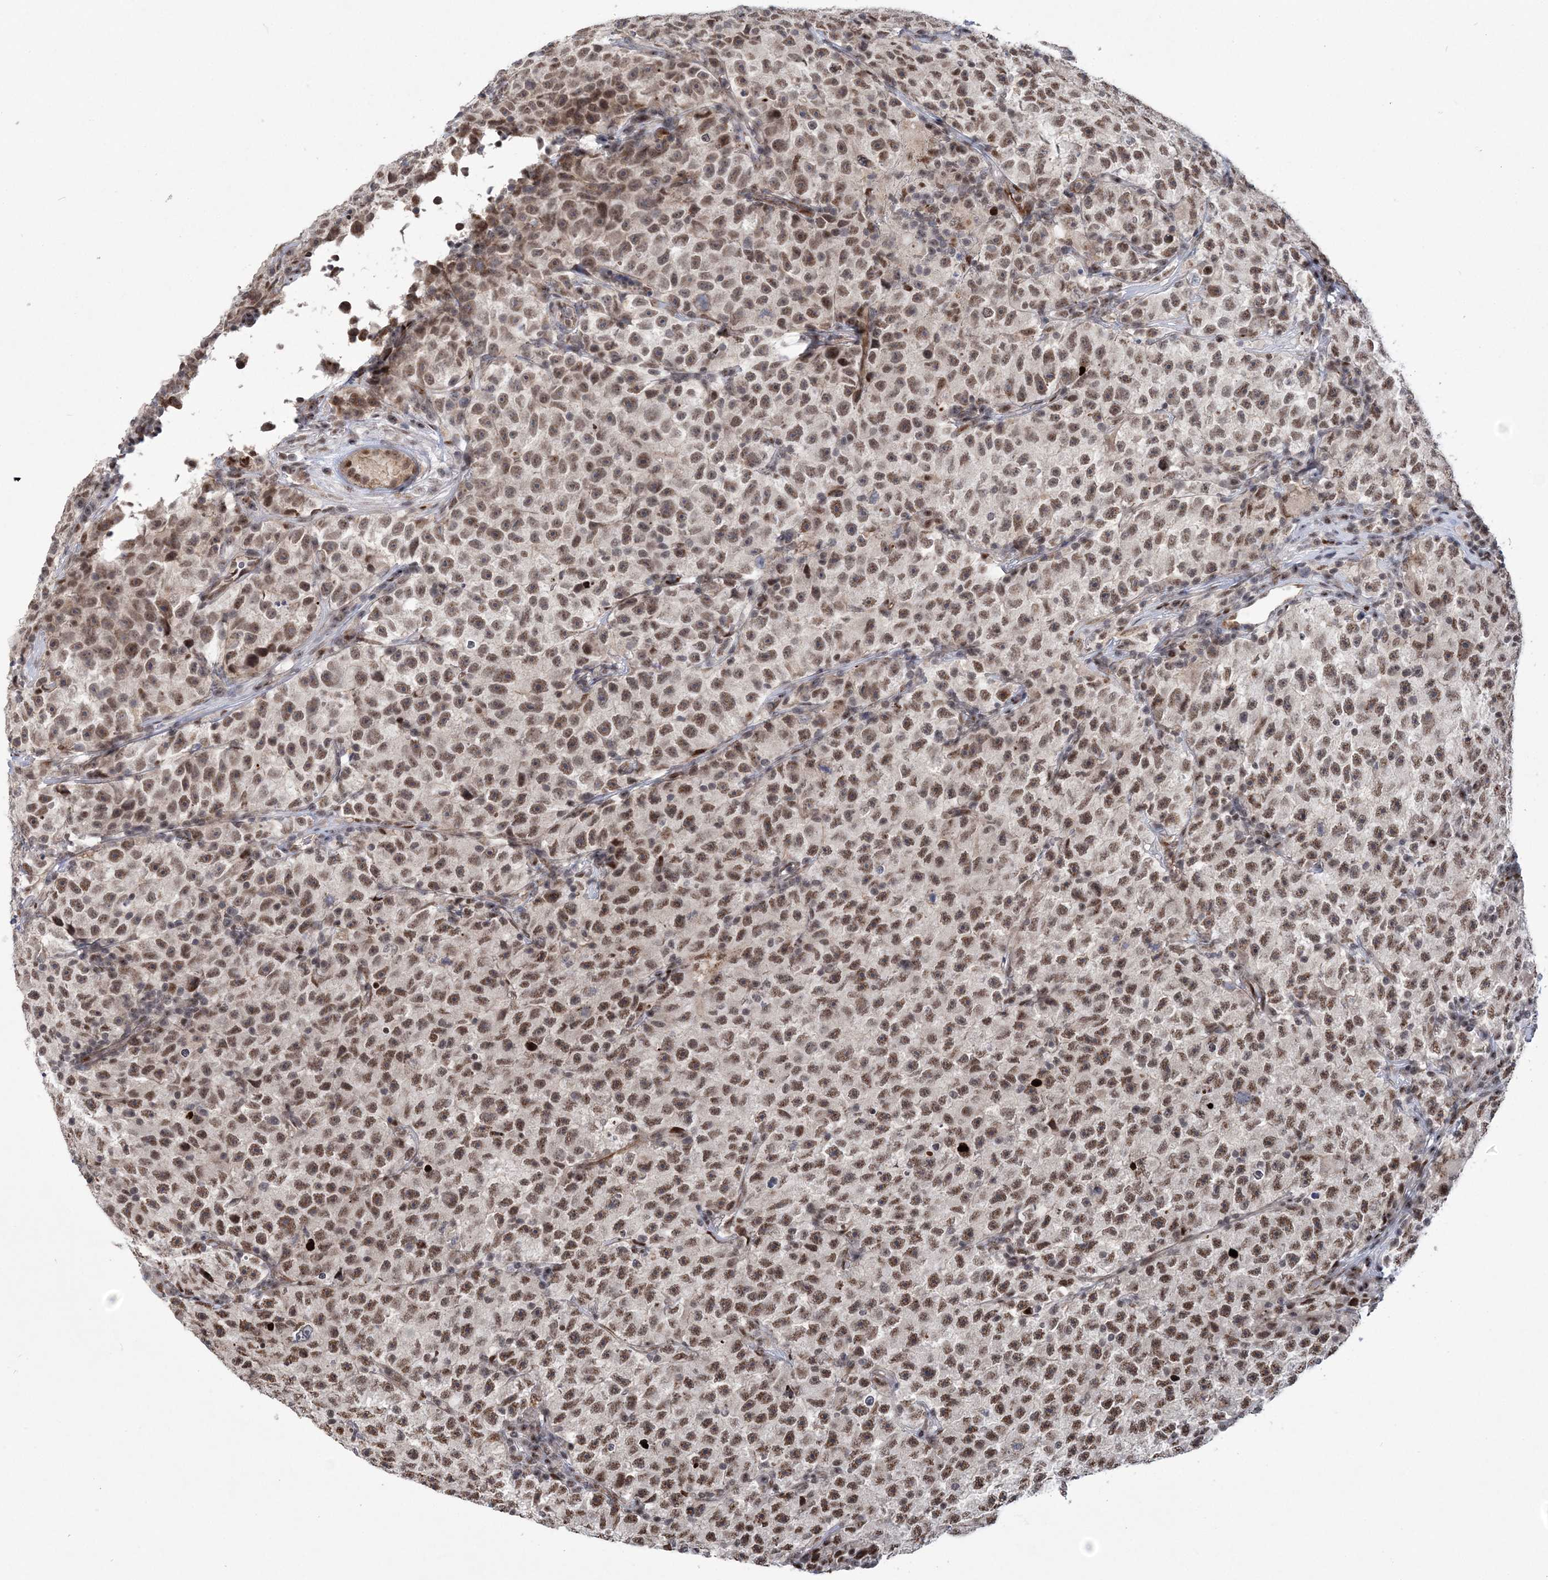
{"staining": {"intensity": "moderate", "quantity": ">75%", "location": "nuclear"}, "tissue": "testis cancer", "cell_type": "Tumor cells", "image_type": "cancer", "snomed": [{"axis": "morphology", "description": "Seminoma, NOS"}, {"axis": "topography", "description": "Testis"}], "caption": "Human testis cancer (seminoma) stained with a protein marker shows moderate staining in tumor cells.", "gene": "TATDN2", "patient": {"sex": "male", "age": 22}}